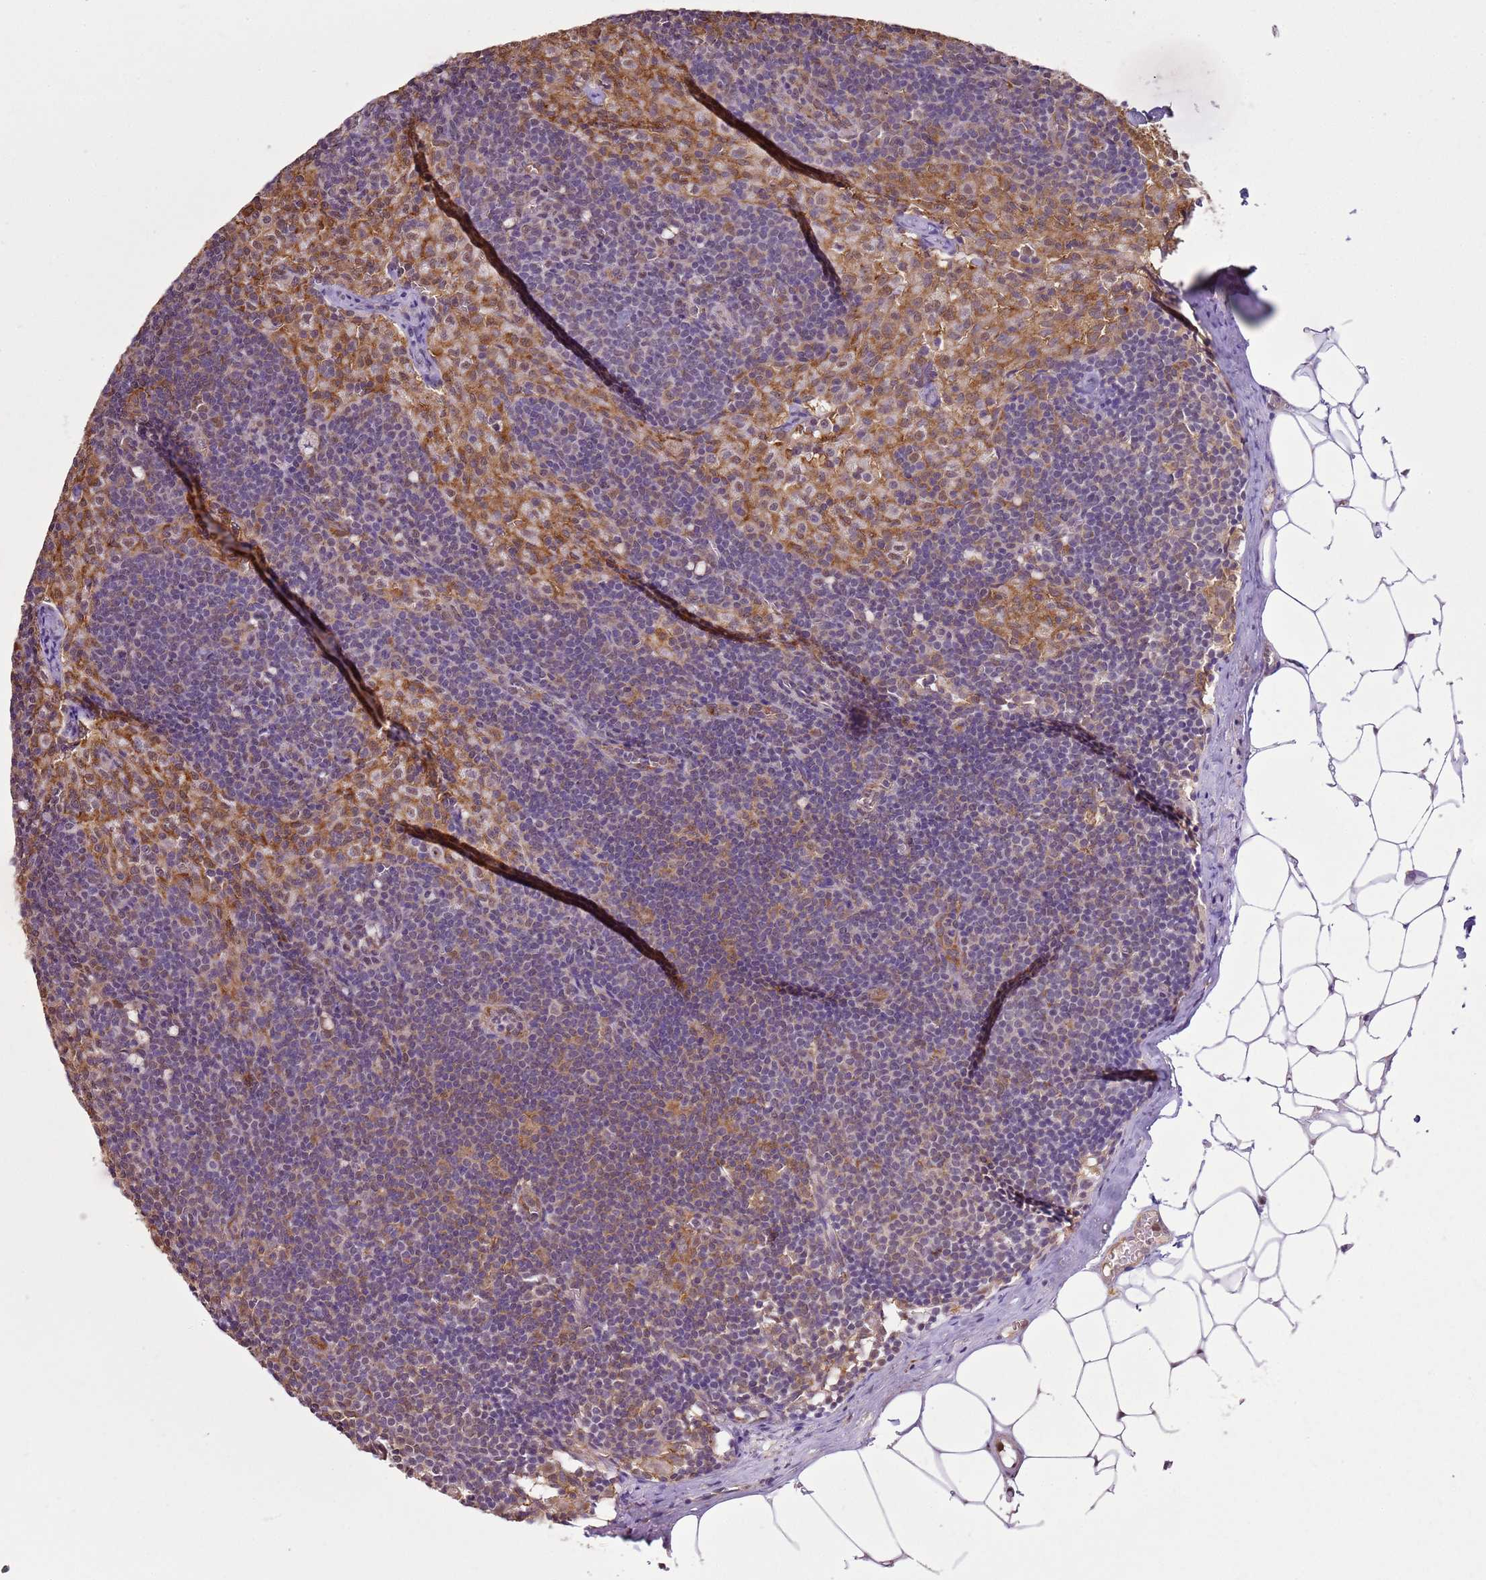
{"staining": {"intensity": "moderate", "quantity": "<25%", "location": "cytoplasmic/membranous"}, "tissue": "lymph node", "cell_type": "Non-germinal center cells", "image_type": "normal", "snomed": [{"axis": "morphology", "description": "Normal tissue, NOS"}, {"axis": "topography", "description": "Lymph node"}], "caption": "A histopathology image showing moderate cytoplasmic/membranous staining in about <25% of non-germinal center cells in unremarkable lymph node, as visualized by brown immunohistochemical staining.", "gene": "GABRE", "patient": {"sex": "female", "age": 42}}